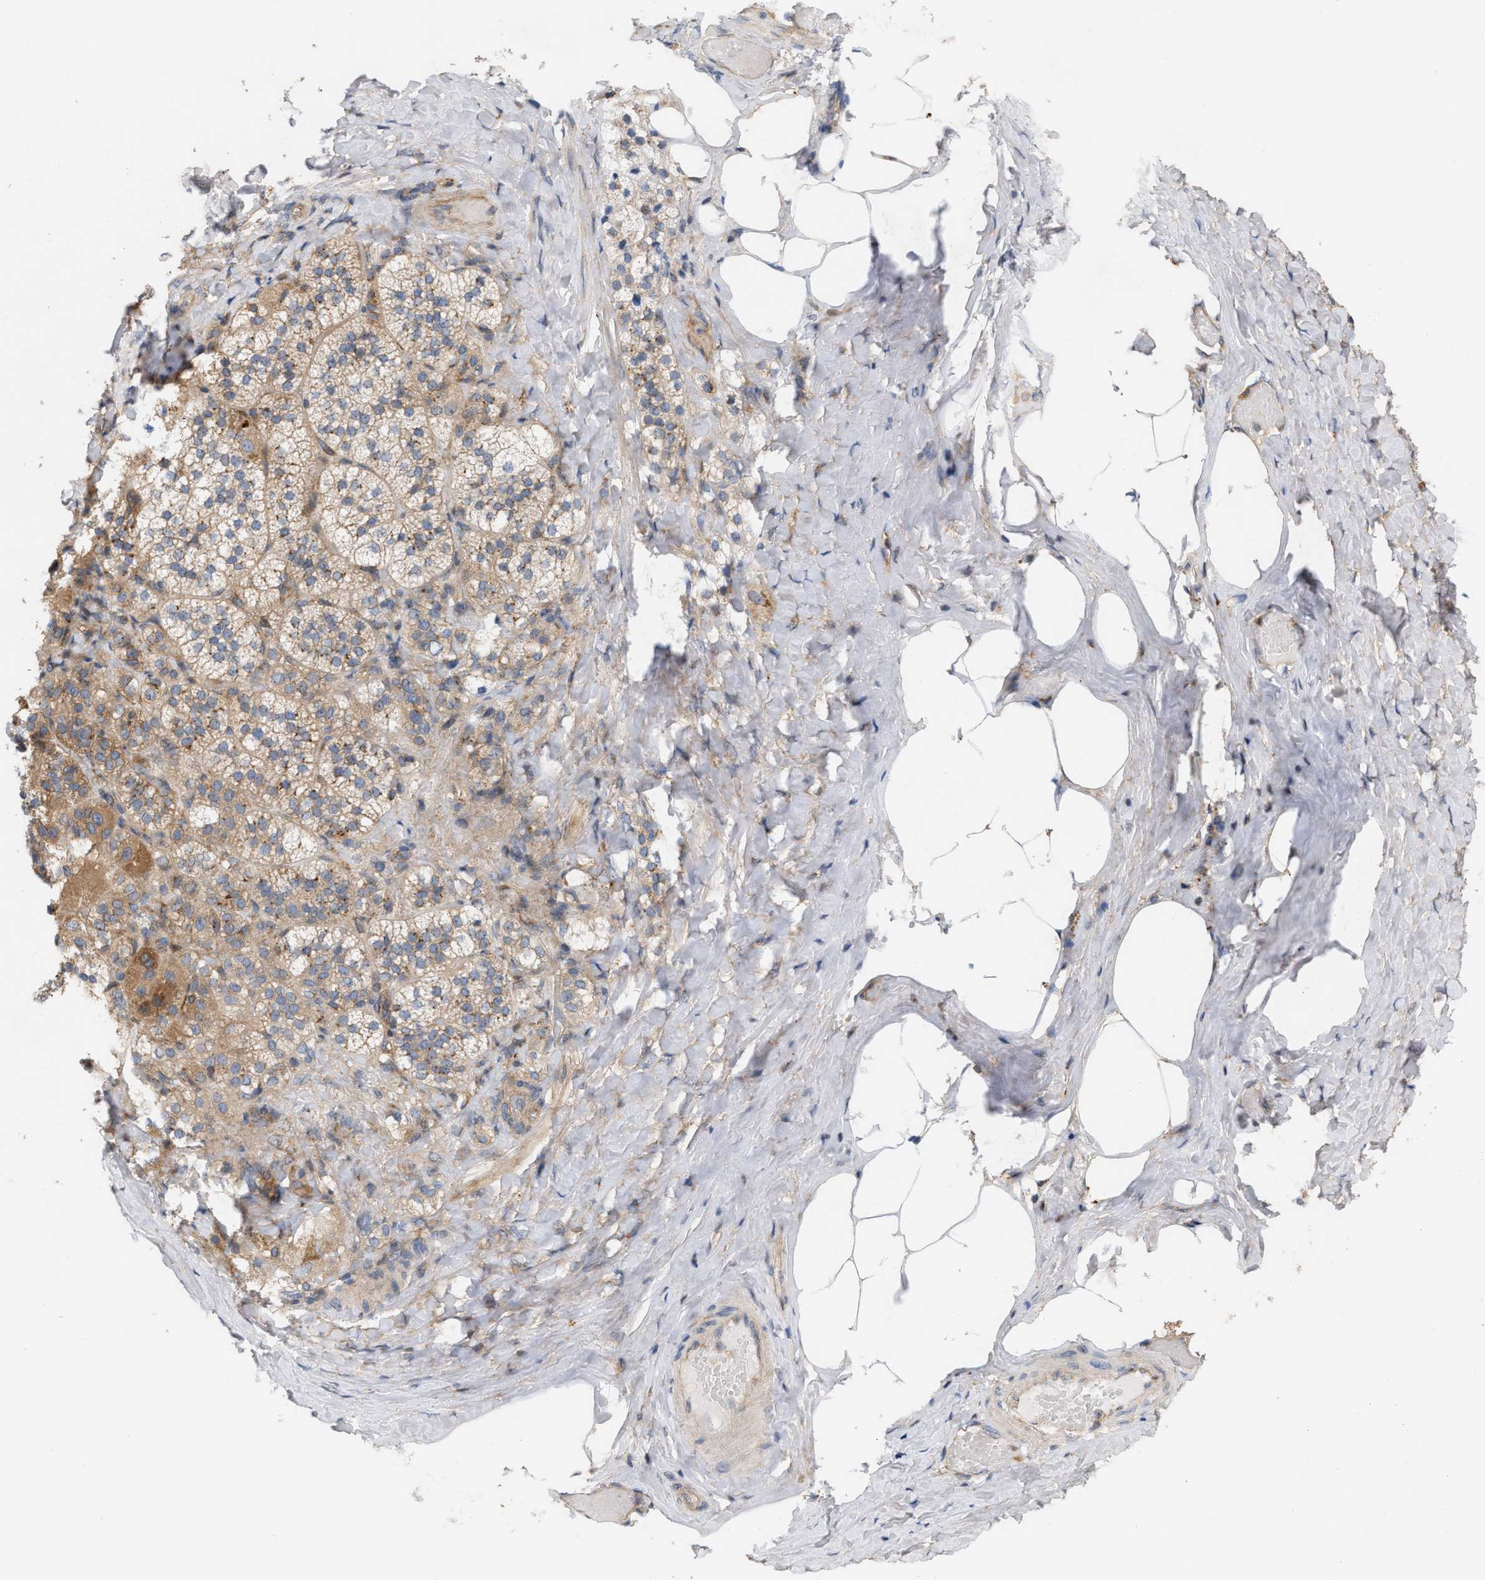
{"staining": {"intensity": "weak", "quantity": ">75%", "location": "cytoplasmic/membranous"}, "tissue": "adrenal gland", "cell_type": "Glandular cells", "image_type": "normal", "snomed": [{"axis": "morphology", "description": "Normal tissue, NOS"}, {"axis": "topography", "description": "Adrenal gland"}], "caption": "Weak cytoplasmic/membranous protein staining is seen in about >75% of glandular cells in adrenal gland. (IHC, brightfield microscopy, high magnification).", "gene": "DBNL", "patient": {"sex": "female", "age": 59}}